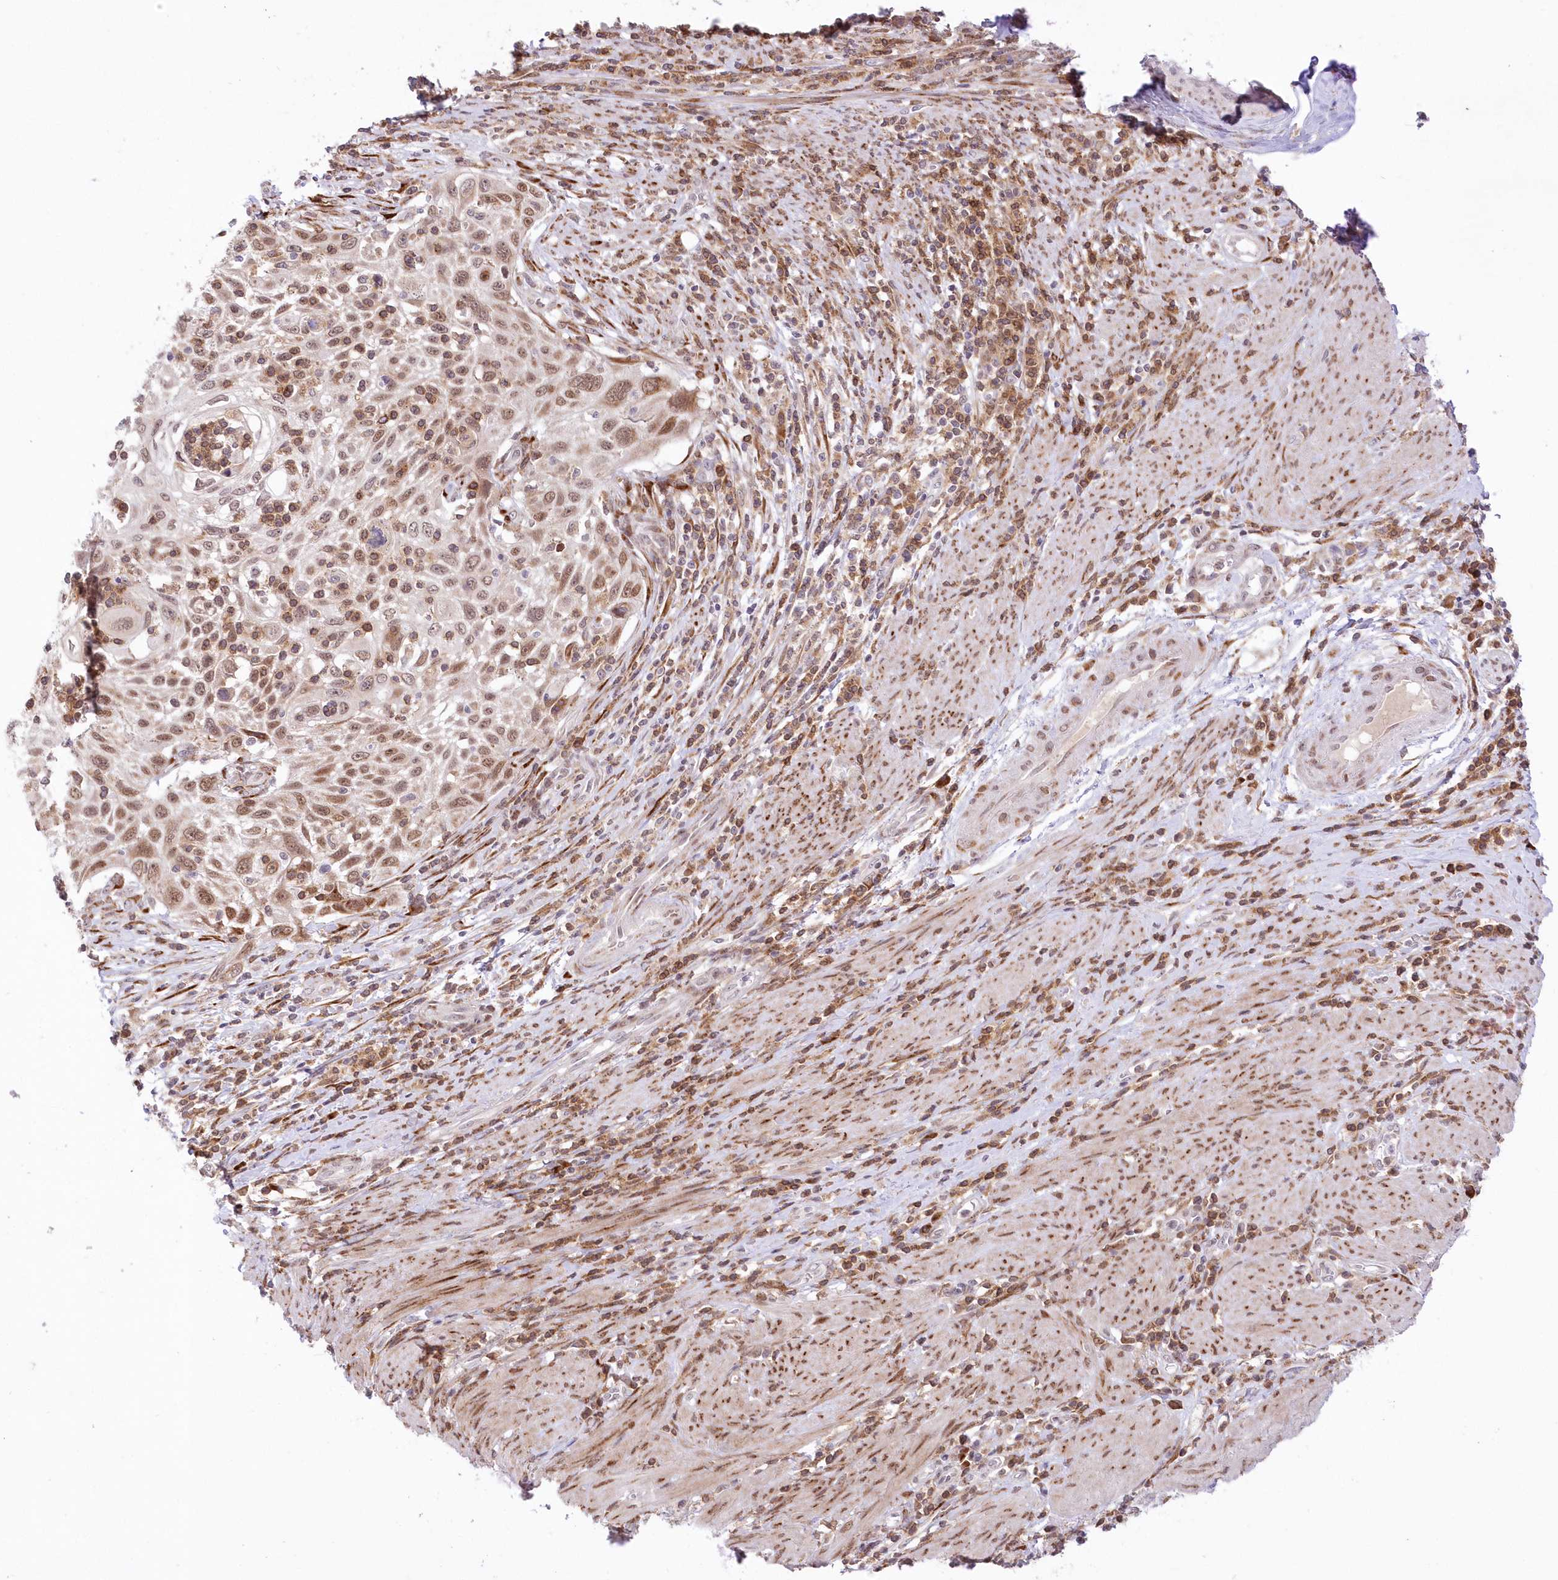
{"staining": {"intensity": "moderate", "quantity": ">75%", "location": "nuclear"}, "tissue": "cervical cancer", "cell_type": "Tumor cells", "image_type": "cancer", "snomed": [{"axis": "morphology", "description": "Squamous cell carcinoma, NOS"}, {"axis": "topography", "description": "Cervix"}], "caption": "IHC image of neoplastic tissue: cervical cancer (squamous cell carcinoma) stained using IHC displays medium levels of moderate protein expression localized specifically in the nuclear of tumor cells, appearing as a nuclear brown color.", "gene": "LDB1", "patient": {"sex": "female", "age": 70}}